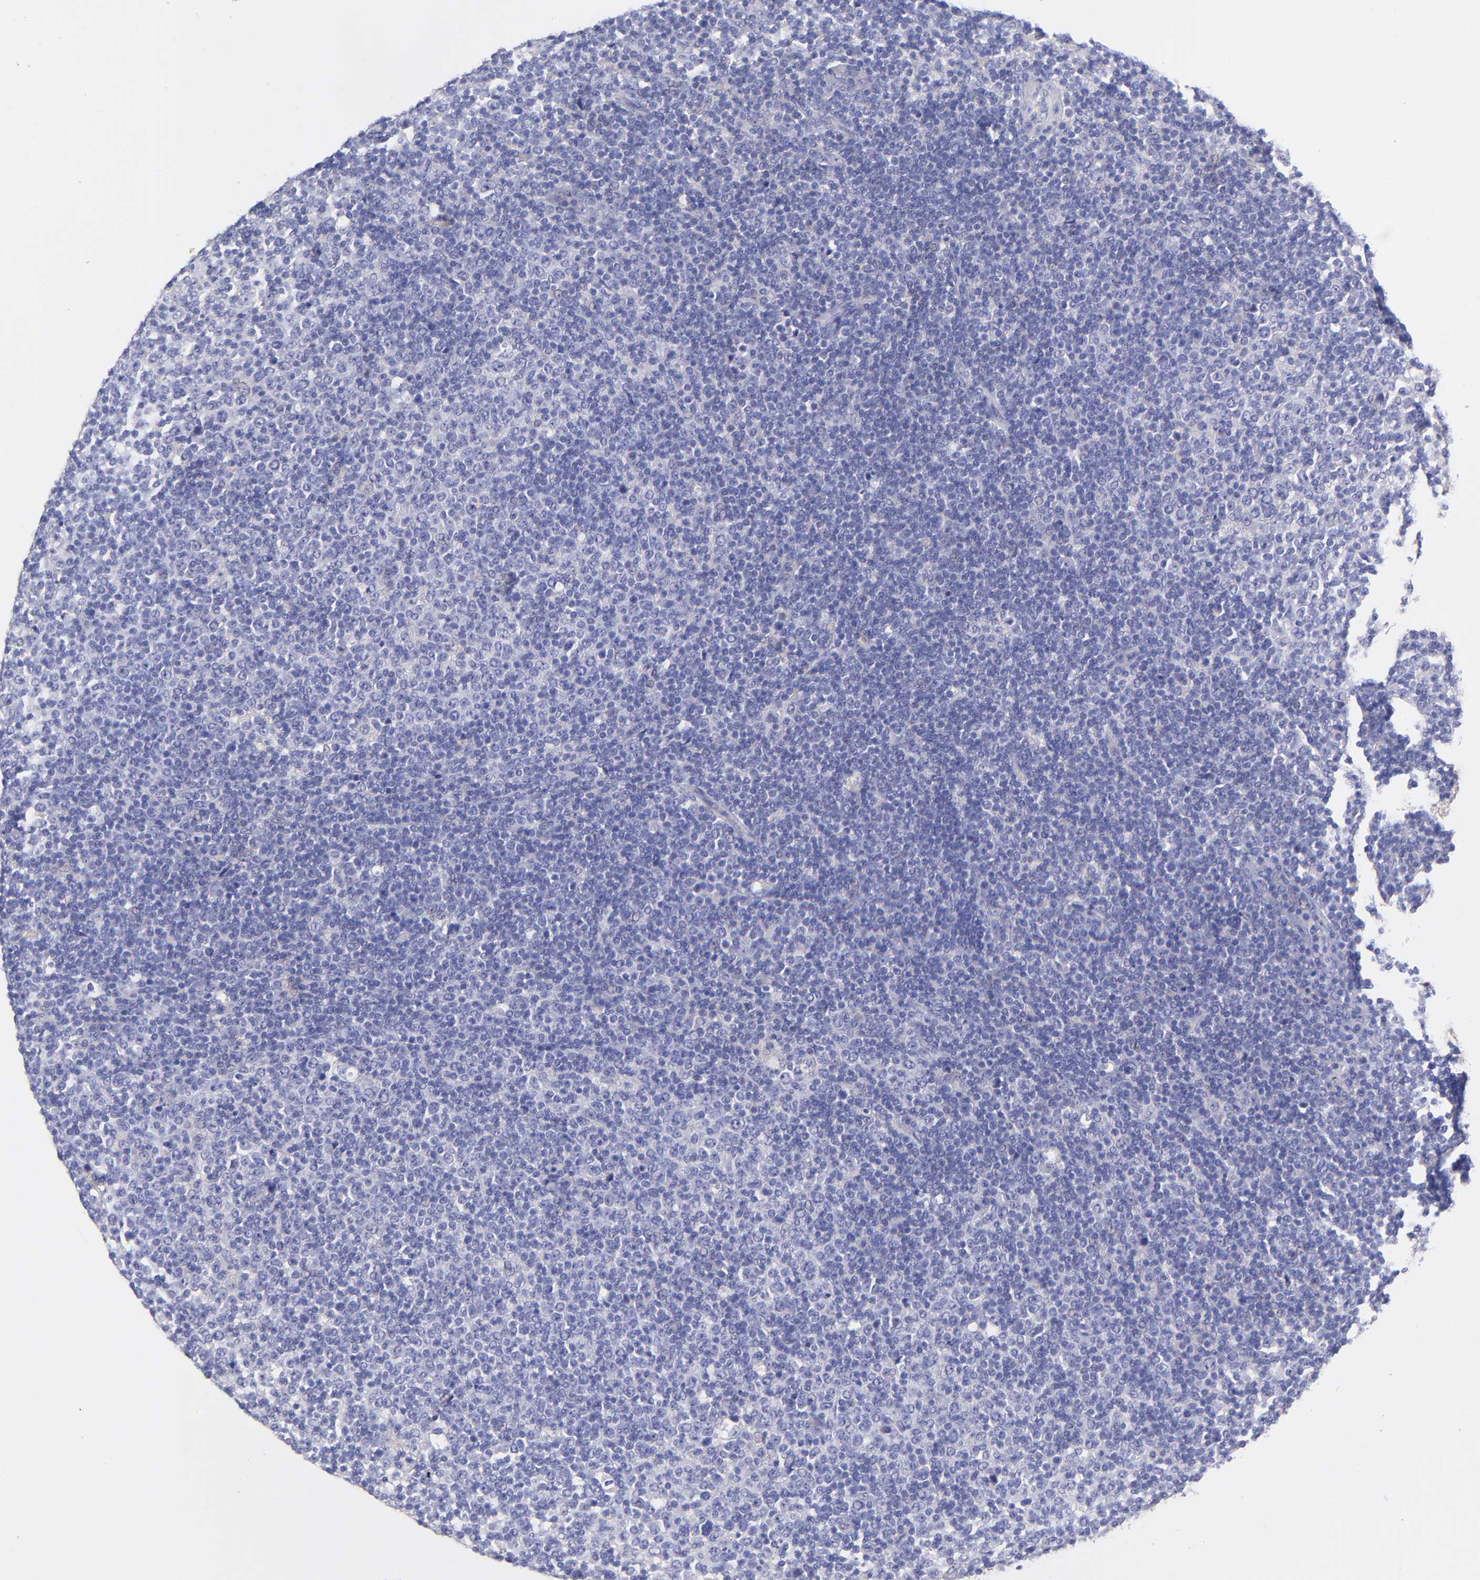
{"staining": {"intensity": "negative", "quantity": "none", "location": "none"}, "tissue": "lymphoma", "cell_type": "Tumor cells", "image_type": "cancer", "snomed": [{"axis": "morphology", "description": "Malignant lymphoma, non-Hodgkin's type, Low grade"}, {"axis": "topography", "description": "Lymph node"}], "caption": "High magnification brightfield microscopy of low-grade malignant lymphoma, non-Hodgkin's type stained with DAB (3,3'-diaminobenzidine) (brown) and counterstained with hematoxylin (blue): tumor cells show no significant staining.", "gene": "RAB3B", "patient": {"sex": "male", "age": 70}}